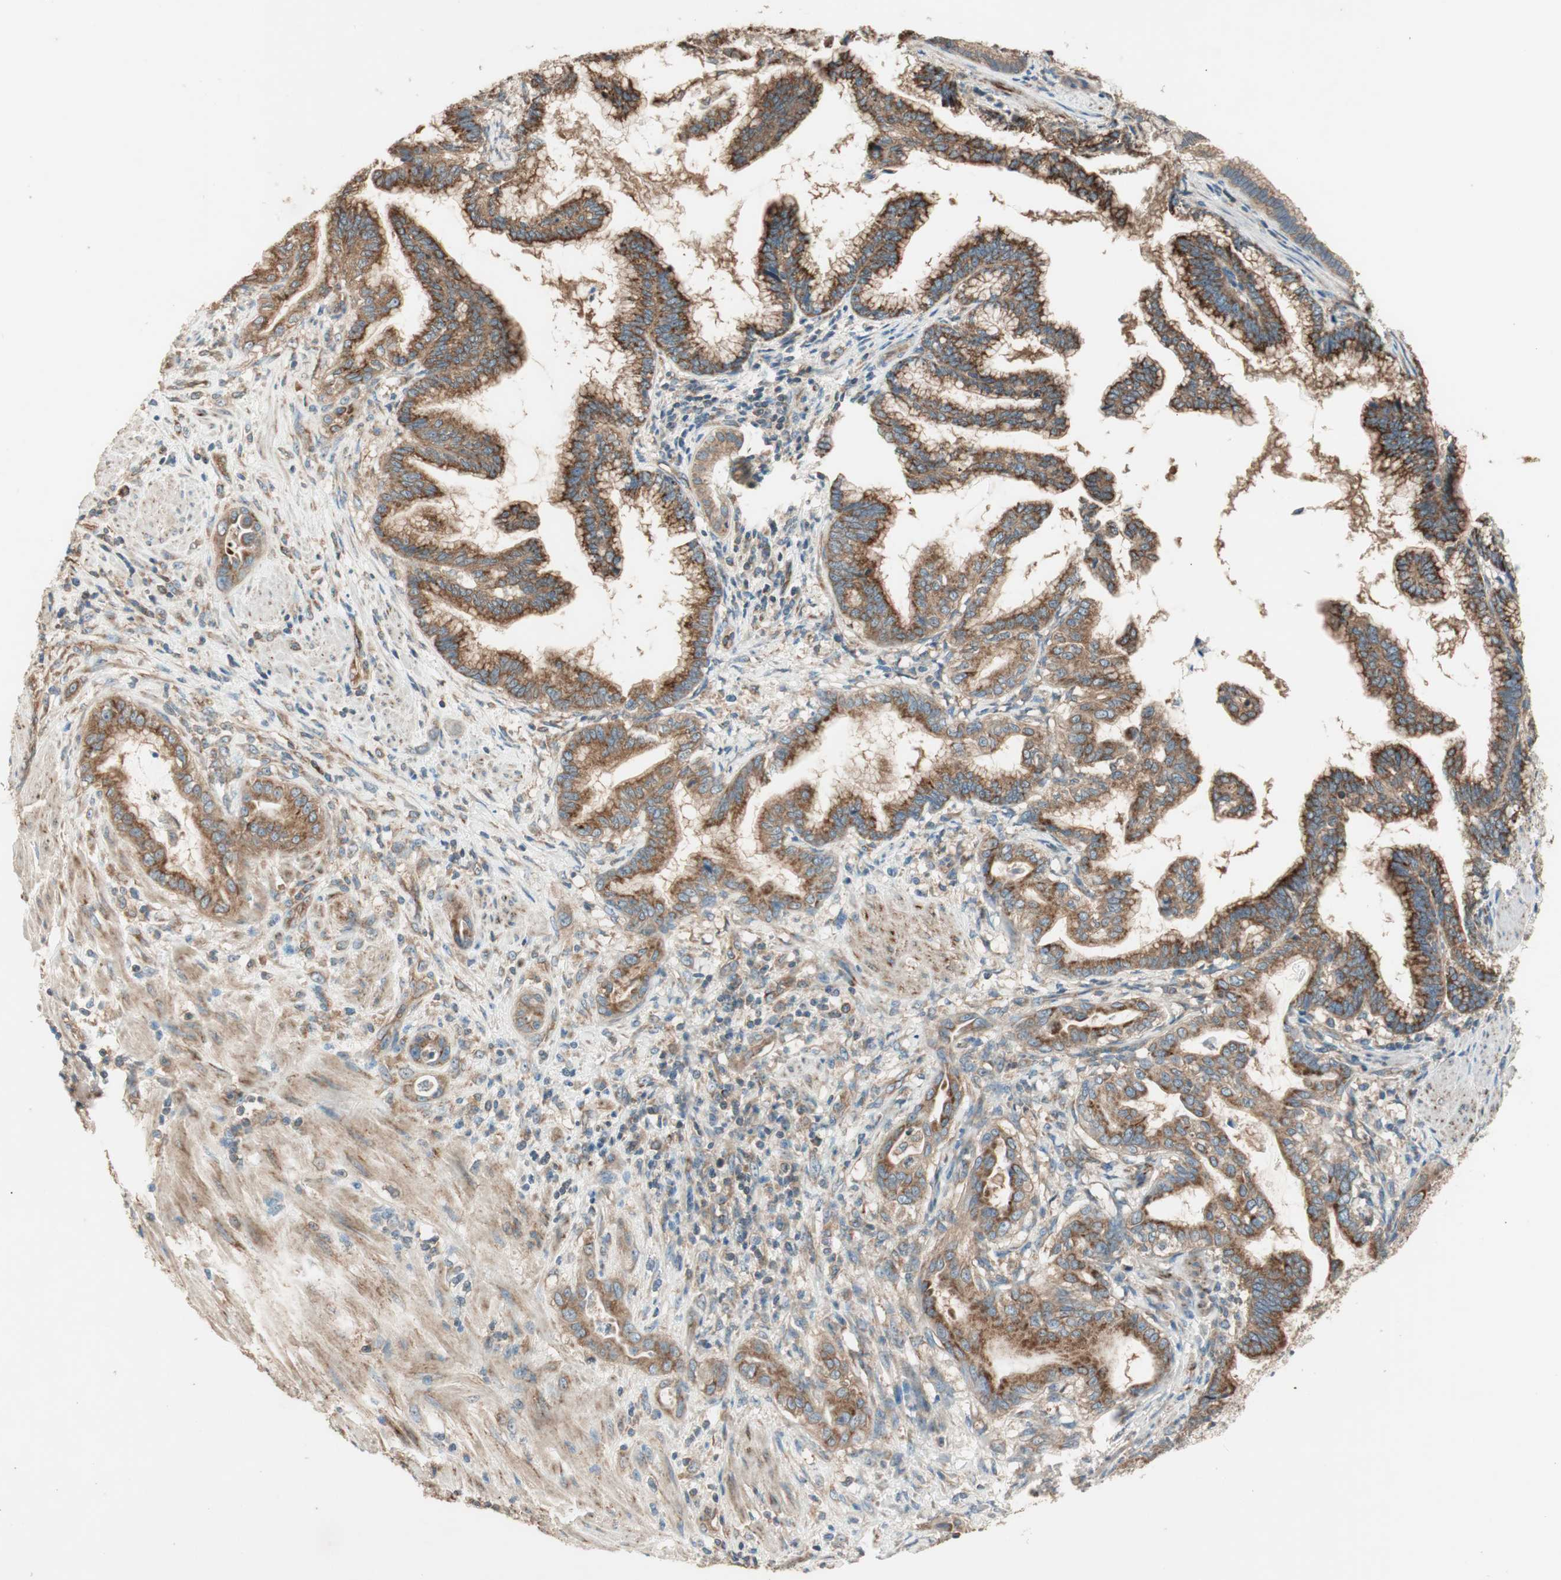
{"staining": {"intensity": "strong", "quantity": ">75%", "location": "cytoplasmic/membranous"}, "tissue": "pancreatic cancer", "cell_type": "Tumor cells", "image_type": "cancer", "snomed": [{"axis": "morphology", "description": "Adenocarcinoma, NOS"}, {"axis": "topography", "description": "Pancreas"}], "caption": "Strong cytoplasmic/membranous expression for a protein is present in about >75% of tumor cells of adenocarcinoma (pancreatic) using immunohistochemistry.", "gene": "CC2D1A", "patient": {"sex": "female", "age": 64}}